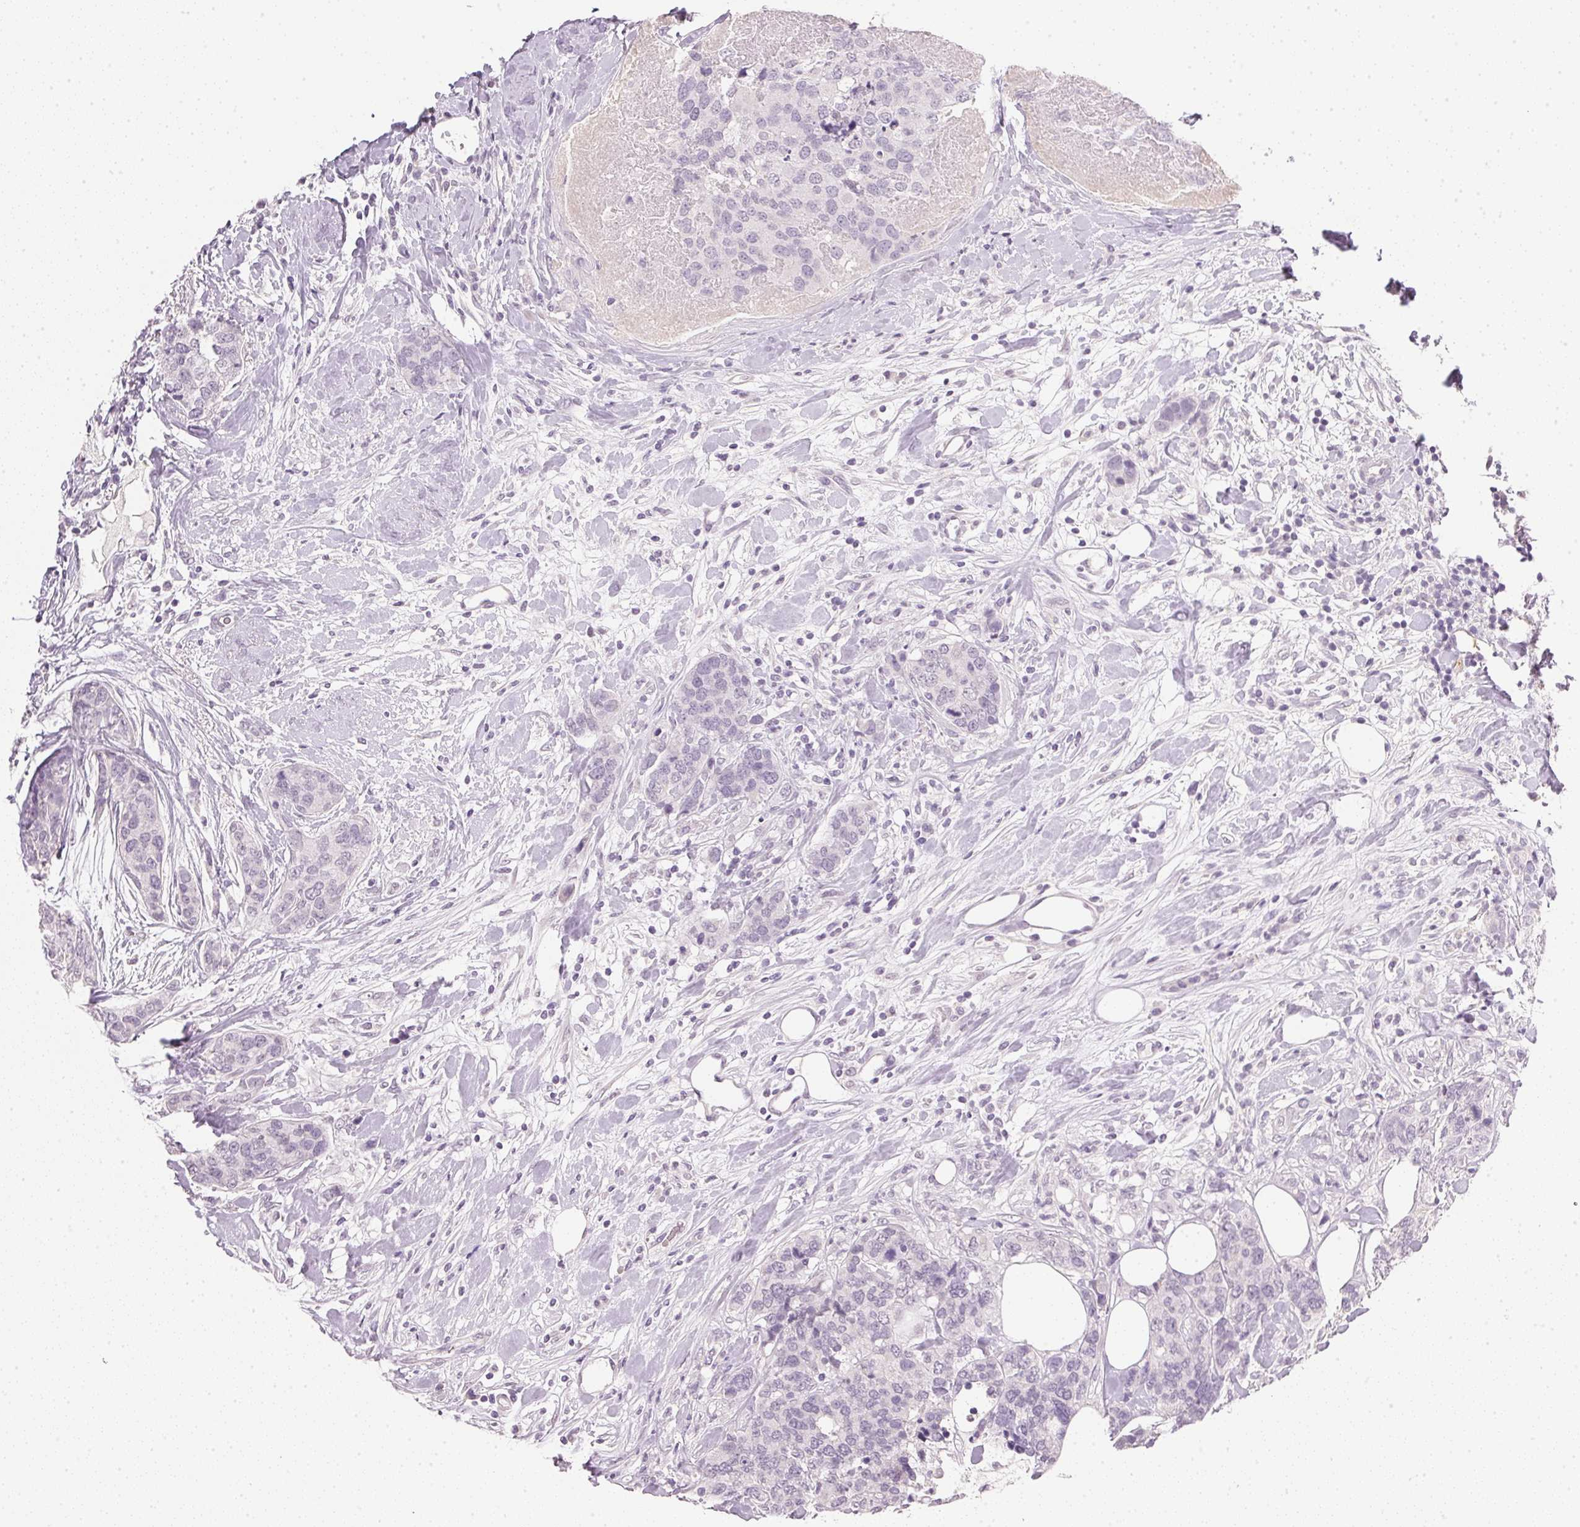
{"staining": {"intensity": "negative", "quantity": "none", "location": "none"}, "tissue": "breast cancer", "cell_type": "Tumor cells", "image_type": "cancer", "snomed": [{"axis": "morphology", "description": "Lobular carcinoma"}, {"axis": "topography", "description": "Breast"}], "caption": "An immunohistochemistry histopathology image of breast cancer is shown. There is no staining in tumor cells of breast cancer.", "gene": "IGFBP1", "patient": {"sex": "female", "age": 59}}